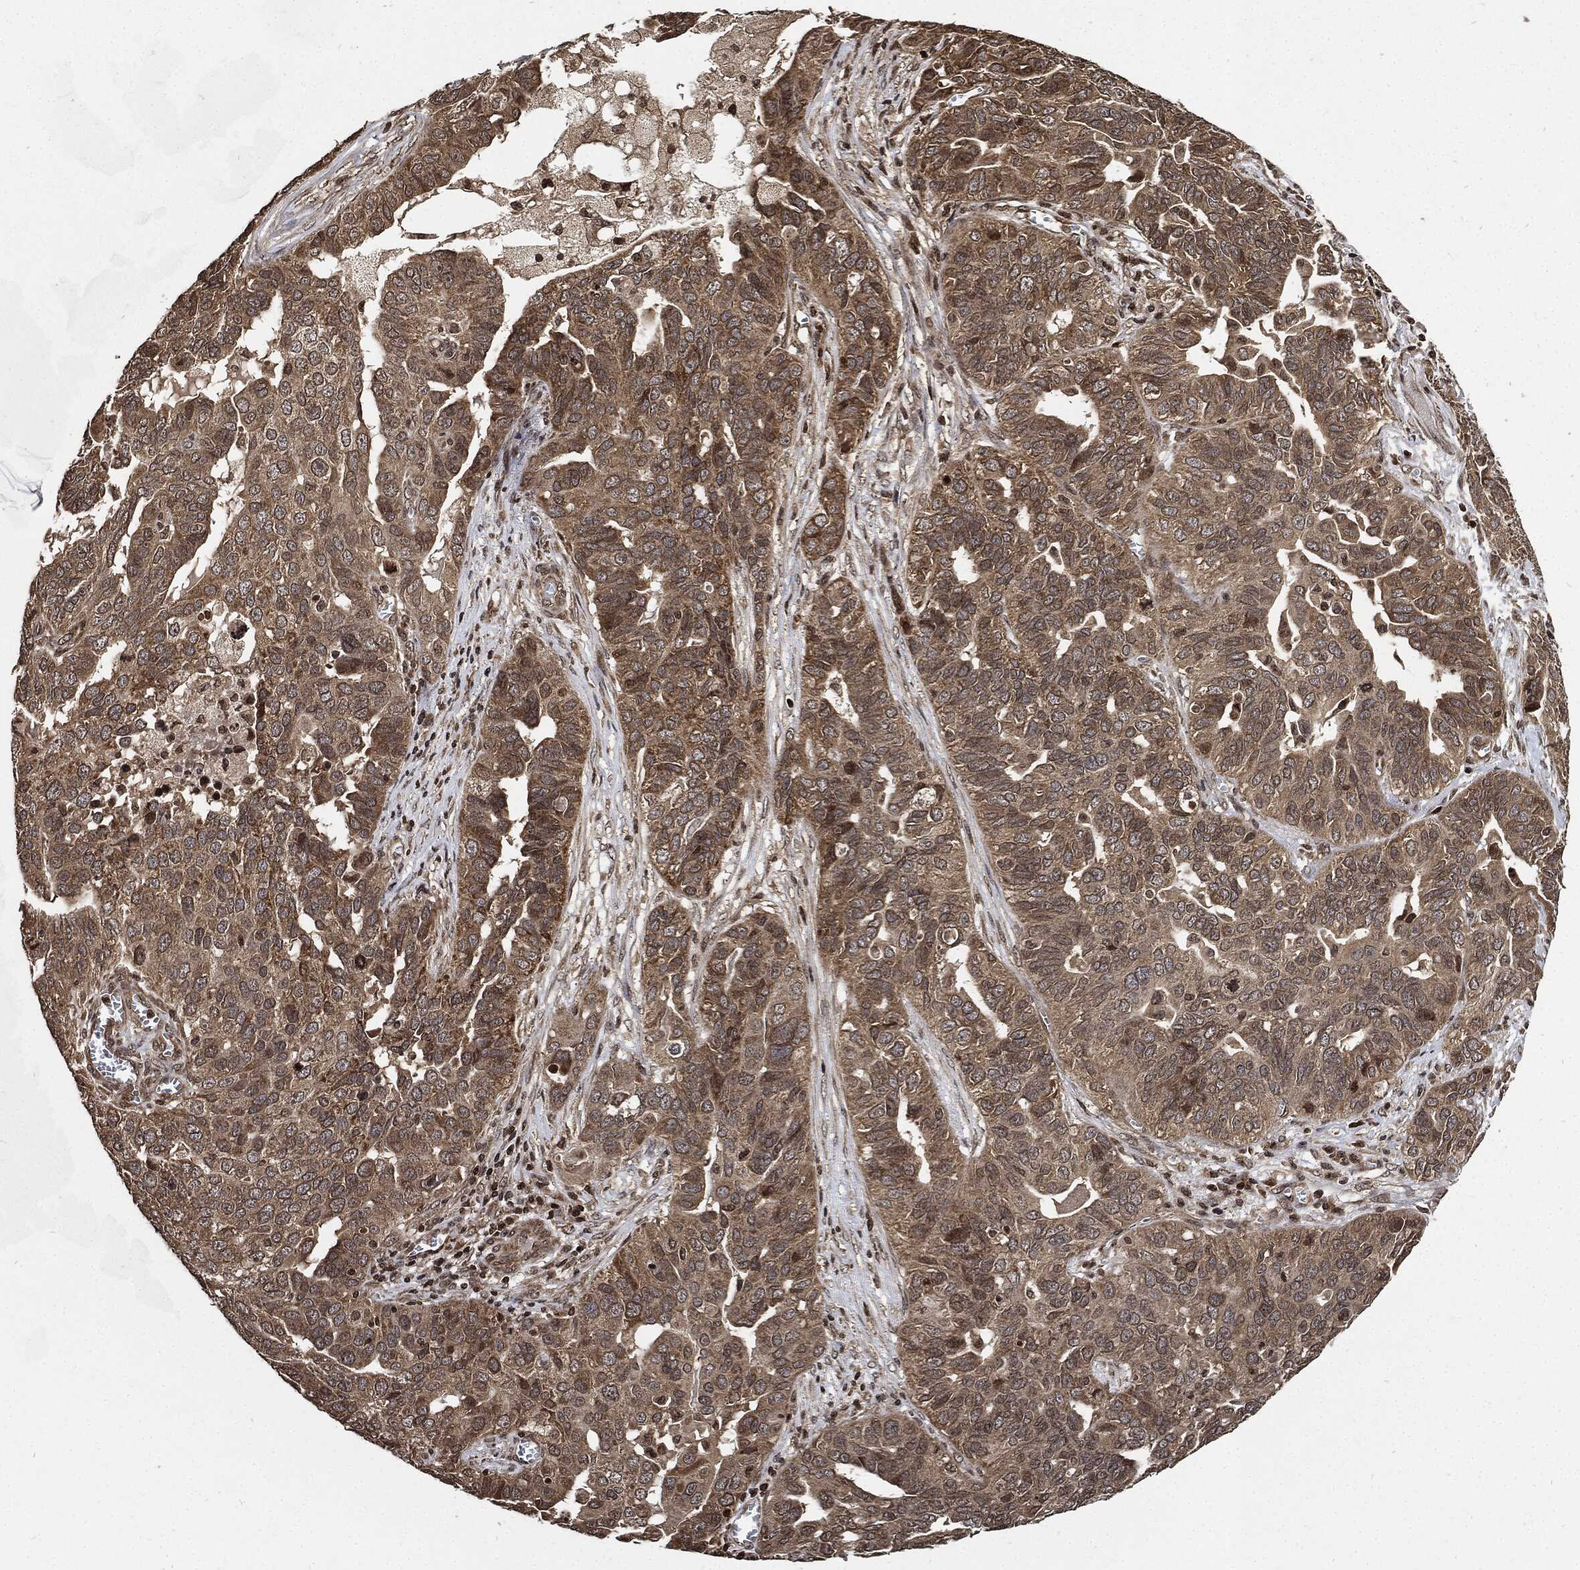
{"staining": {"intensity": "weak", "quantity": ">75%", "location": "cytoplasmic/membranous"}, "tissue": "ovarian cancer", "cell_type": "Tumor cells", "image_type": "cancer", "snomed": [{"axis": "morphology", "description": "Carcinoma, endometroid"}, {"axis": "topography", "description": "Soft tissue"}, {"axis": "topography", "description": "Ovary"}], "caption": "Immunohistochemistry (DAB (3,3'-diaminobenzidine)) staining of human ovarian cancer demonstrates weak cytoplasmic/membranous protein expression in approximately >75% of tumor cells. (DAB IHC with brightfield microscopy, high magnification).", "gene": "PDK1", "patient": {"sex": "female", "age": 52}}